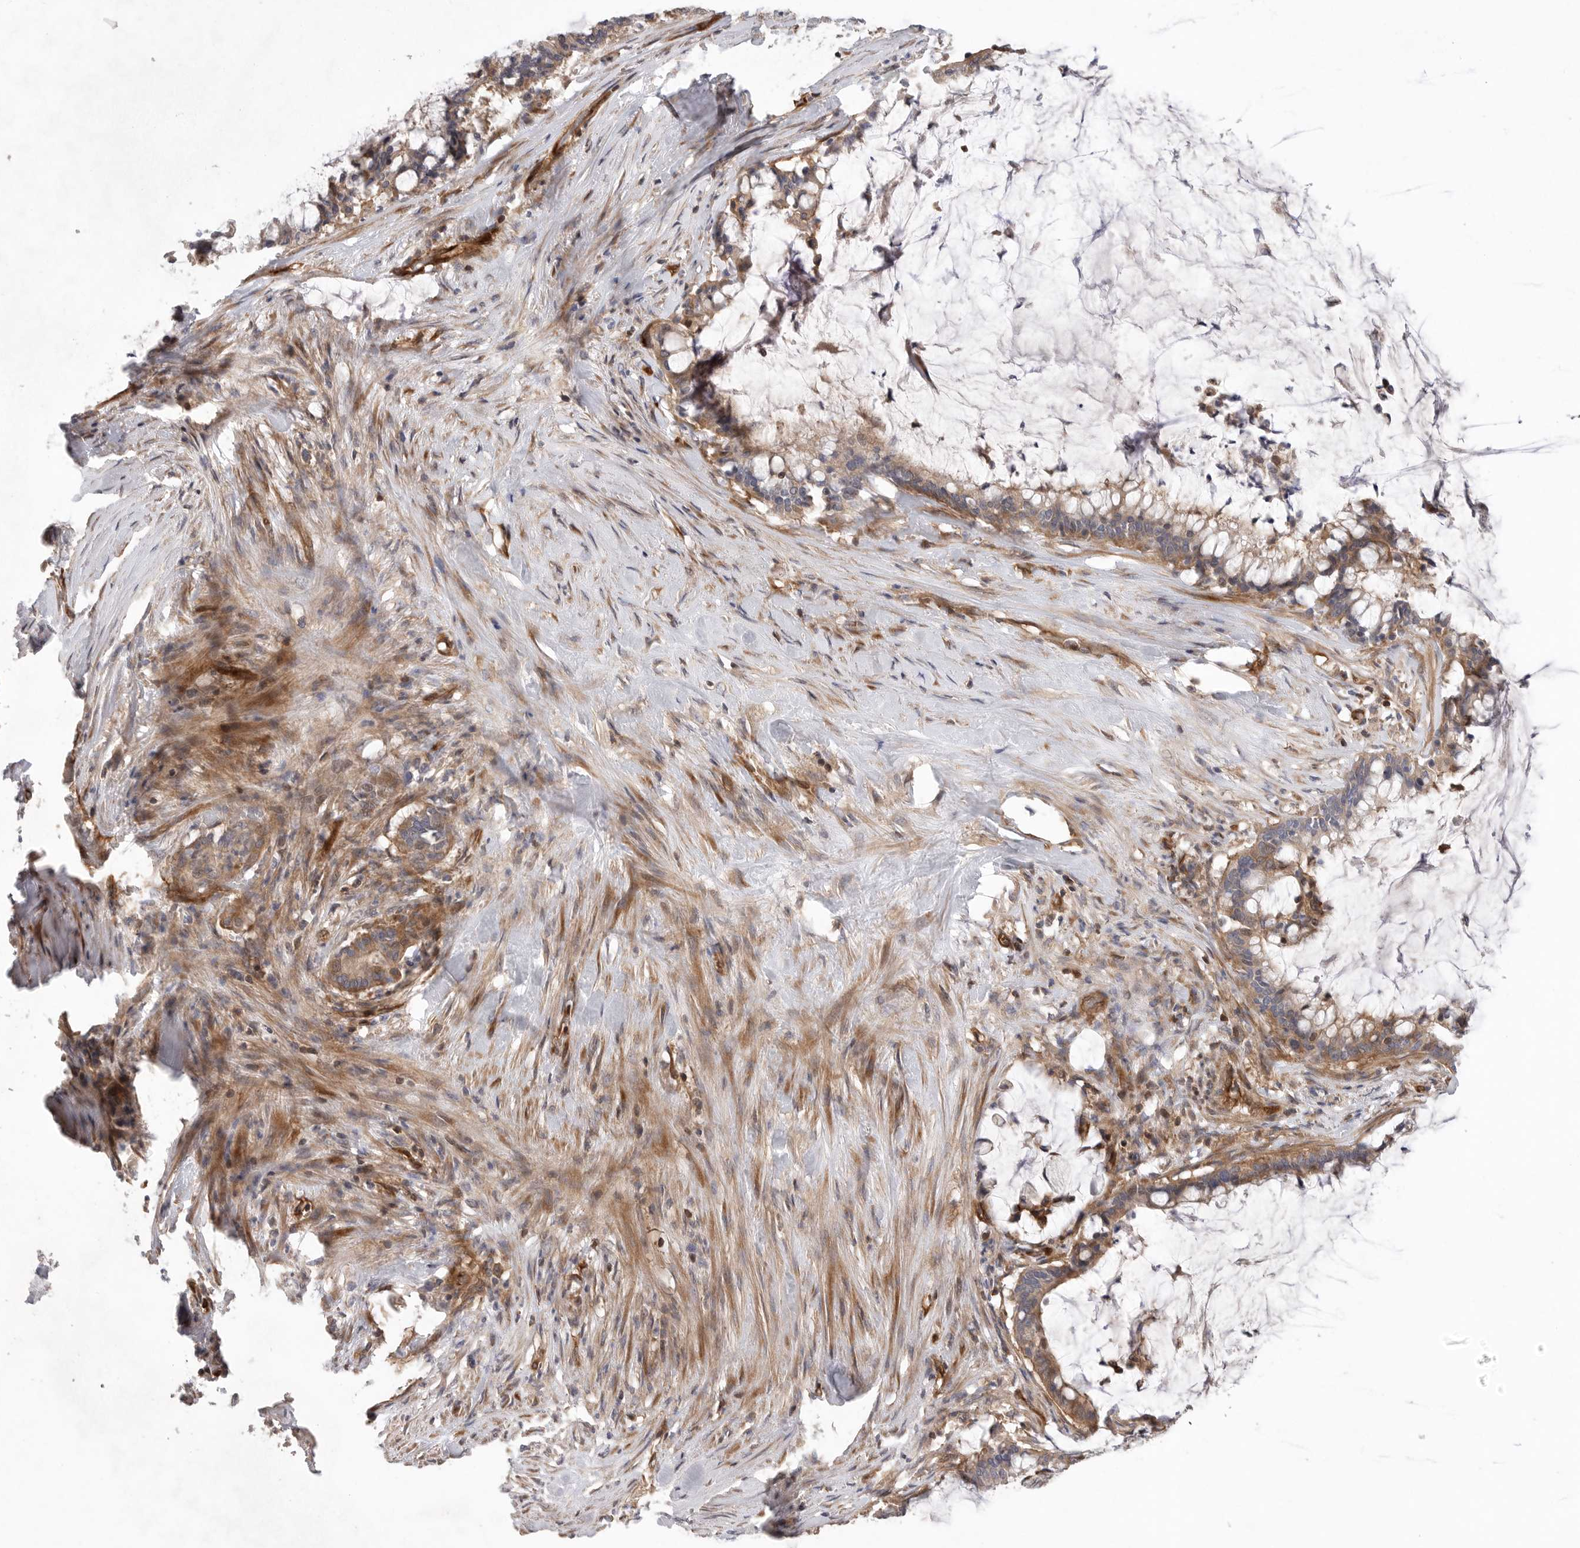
{"staining": {"intensity": "moderate", "quantity": ">75%", "location": "cytoplasmic/membranous"}, "tissue": "pancreatic cancer", "cell_type": "Tumor cells", "image_type": "cancer", "snomed": [{"axis": "morphology", "description": "Adenocarcinoma, NOS"}, {"axis": "topography", "description": "Pancreas"}], "caption": "The micrograph exhibits a brown stain indicating the presence of a protein in the cytoplasmic/membranous of tumor cells in adenocarcinoma (pancreatic).", "gene": "PRKCH", "patient": {"sex": "male", "age": 41}}